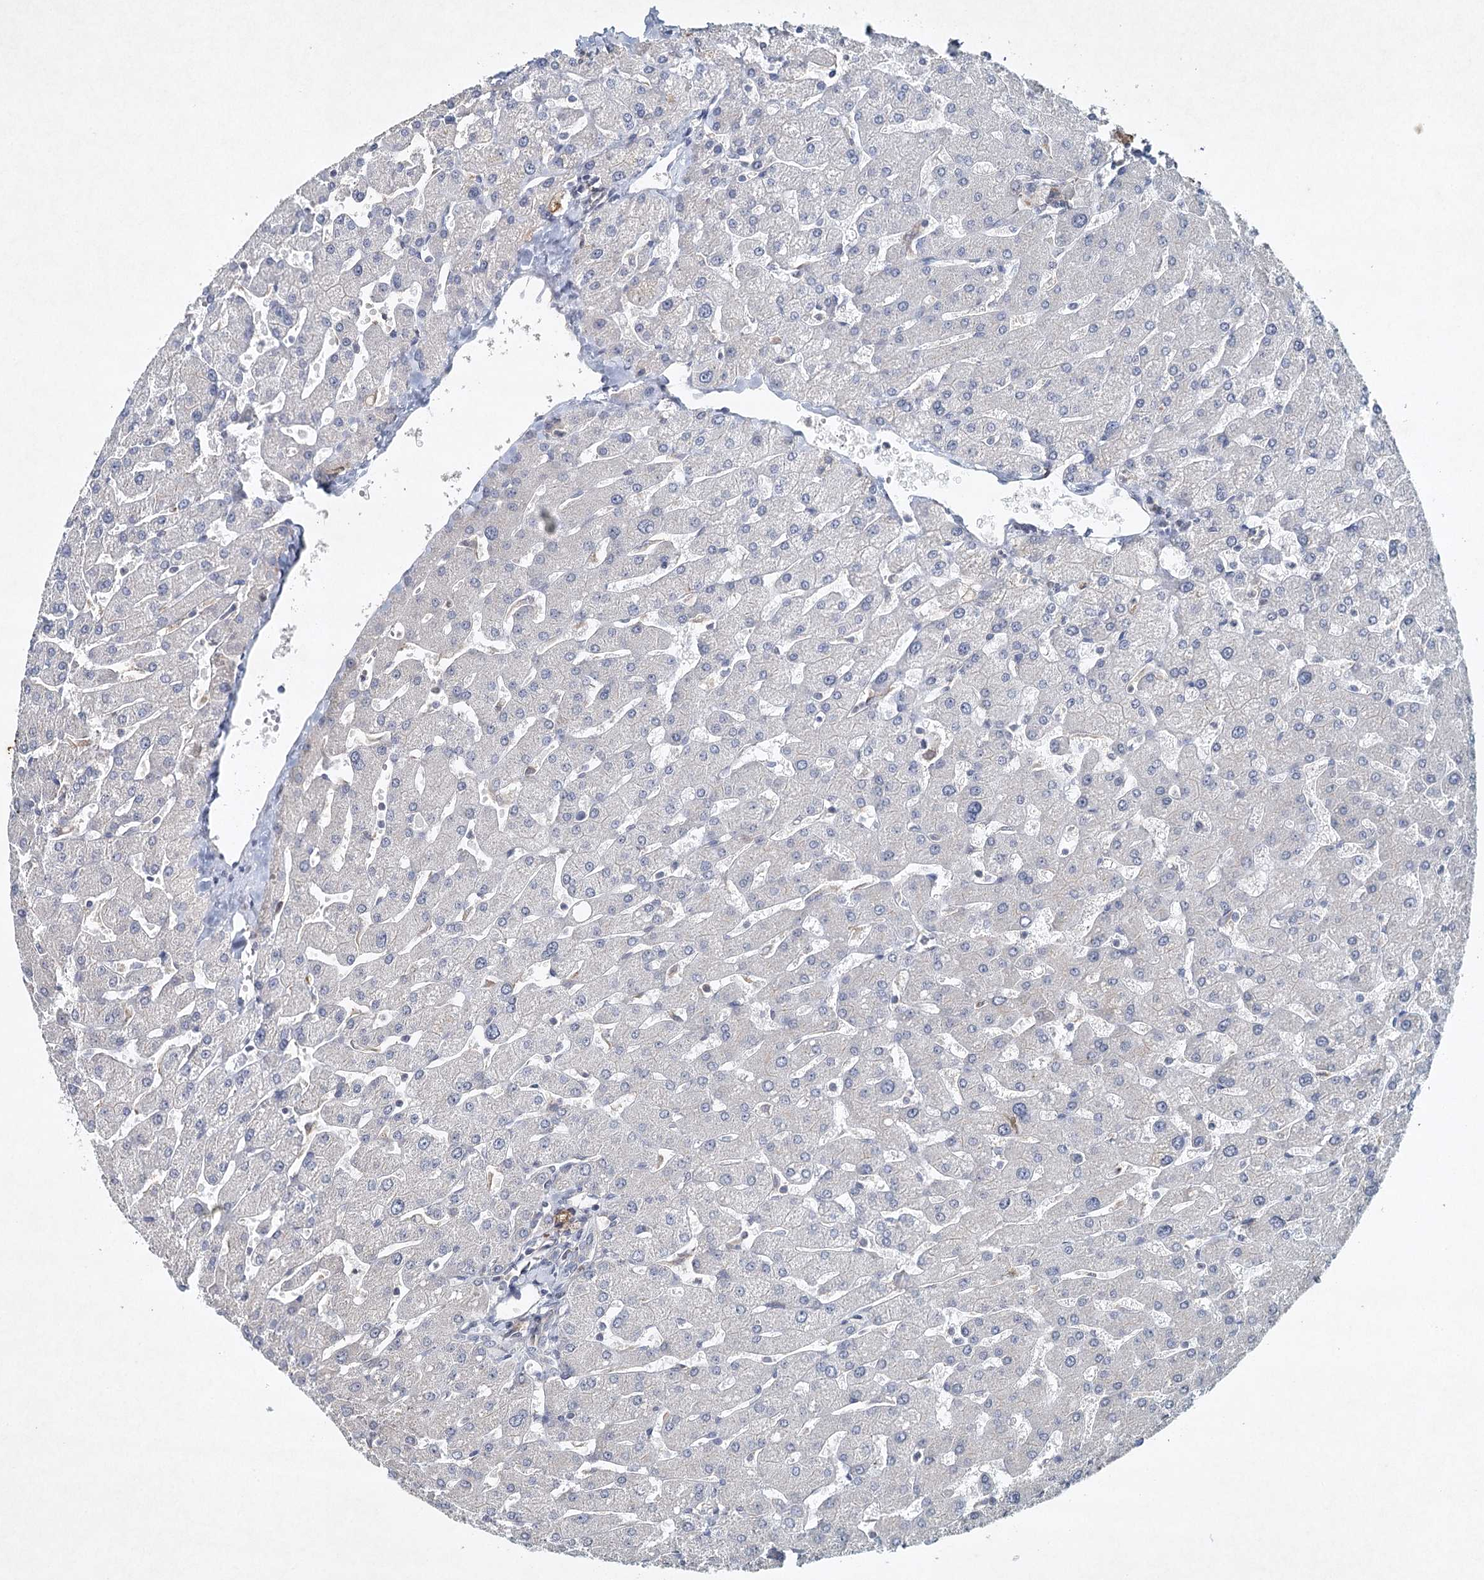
{"staining": {"intensity": "negative", "quantity": "none", "location": "none"}, "tissue": "liver", "cell_type": "Cholangiocytes", "image_type": "normal", "snomed": [{"axis": "morphology", "description": "Normal tissue, NOS"}, {"axis": "topography", "description": "Liver"}], "caption": "This is a image of IHC staining of normal liver, which shows no positivity in cholangiocytes. (DAB IHC with hematoxylin counter stain).", "gene": "SYNPO", "patient": {"sex": "male", "age": 55}}